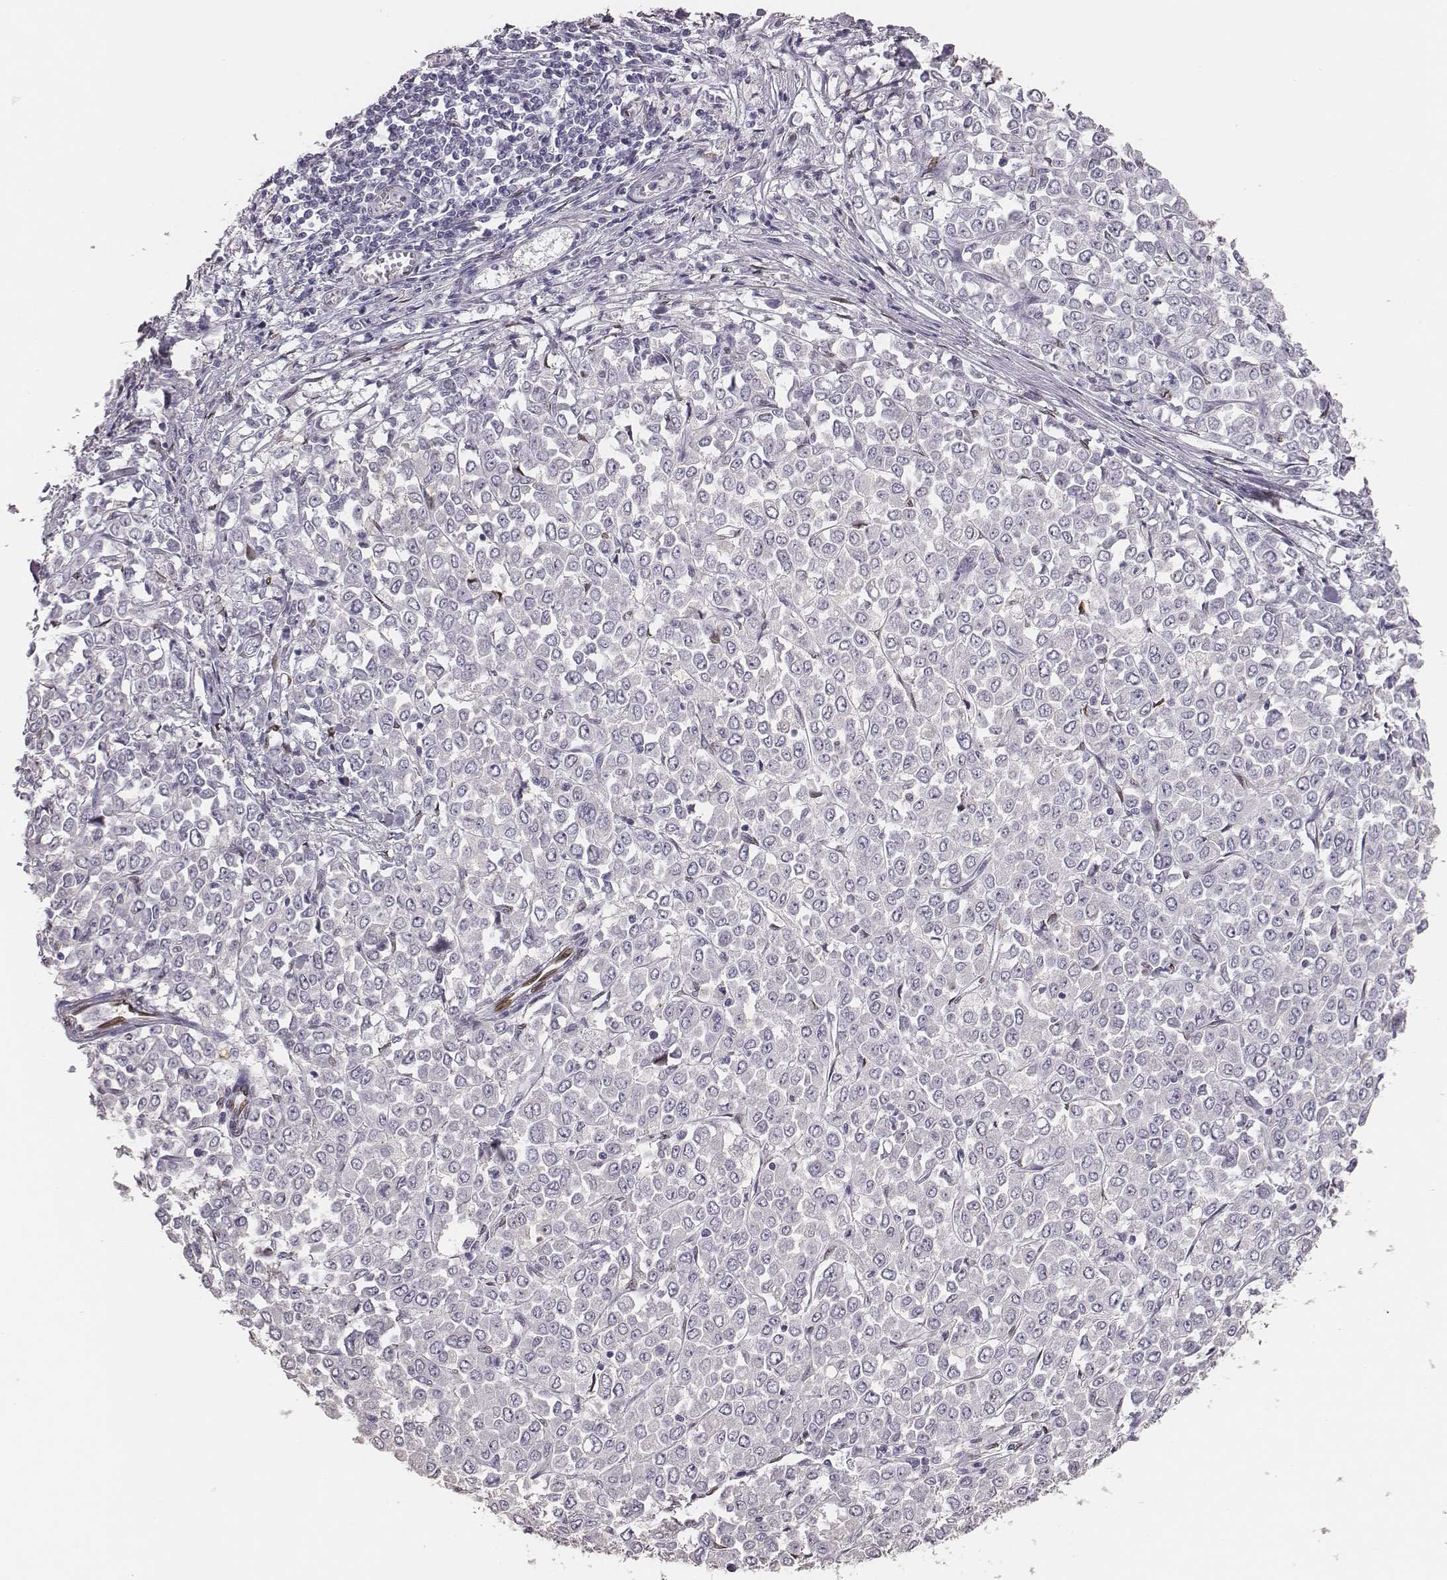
{"staining": {"intensity": "negative", "quantity": "none", "location": "none"}, "tissue": "stomach cancer", "cell_type": "Tumor cells", "image_type": "cancer", "snomed": [{"axis": "morphology", "description": "Adenocarcinoma, NOS"}, {"axis": "topography", "description": "Stomach, upper"}], "caption": "Immunohistochemistry (IHC) histopathology image of adenocarcinoma (stomach) stained for a protein (brown), which exhibits no staining in tumor cells. Nuclei are stained in blue.", "gene": "ADGRF4", "patient": {"sex": "male", "age": 70}}